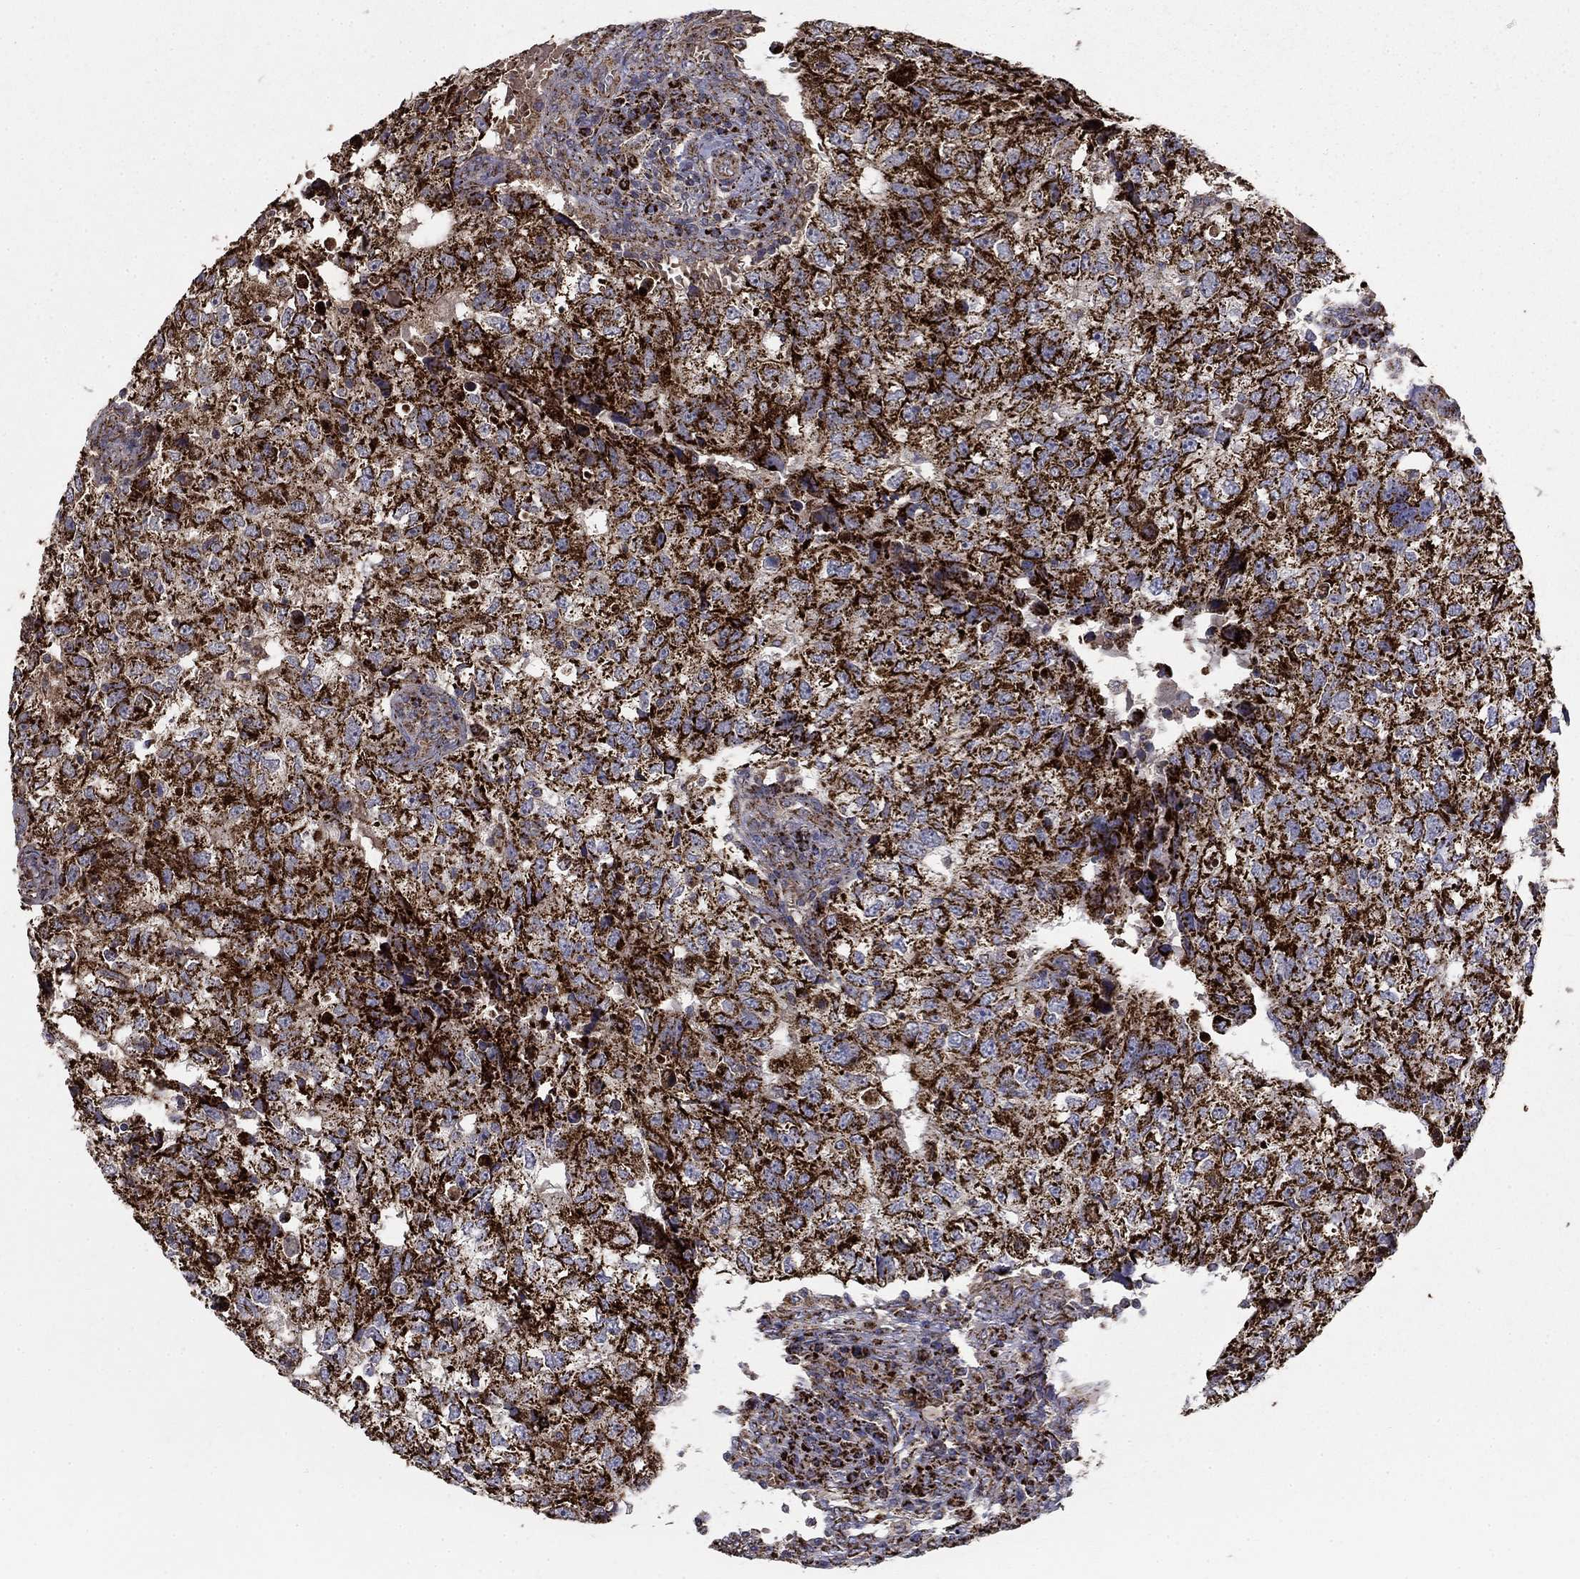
{"staining": {"intensity": "strong", "quantity": ">75%", "location": "cytoplasmic/membranous"}, "tissue": "breast cancer", "cell_type": "Tumor cells", "image_type": "cancer", "snomed": [{"axis": "morphology", "description": "Duct carcinoma"}, {"axis": "topography", "description": "Breast"}], "caption": "Invasive ductal carcinoma (breast) was stained to show a protein in brown. There is high levels of strong cytoplasmic/membranous staining in approximately >75% of tumor cells.", "gene": "GCSH", "patient": {"sex": "female", "age": 30}}